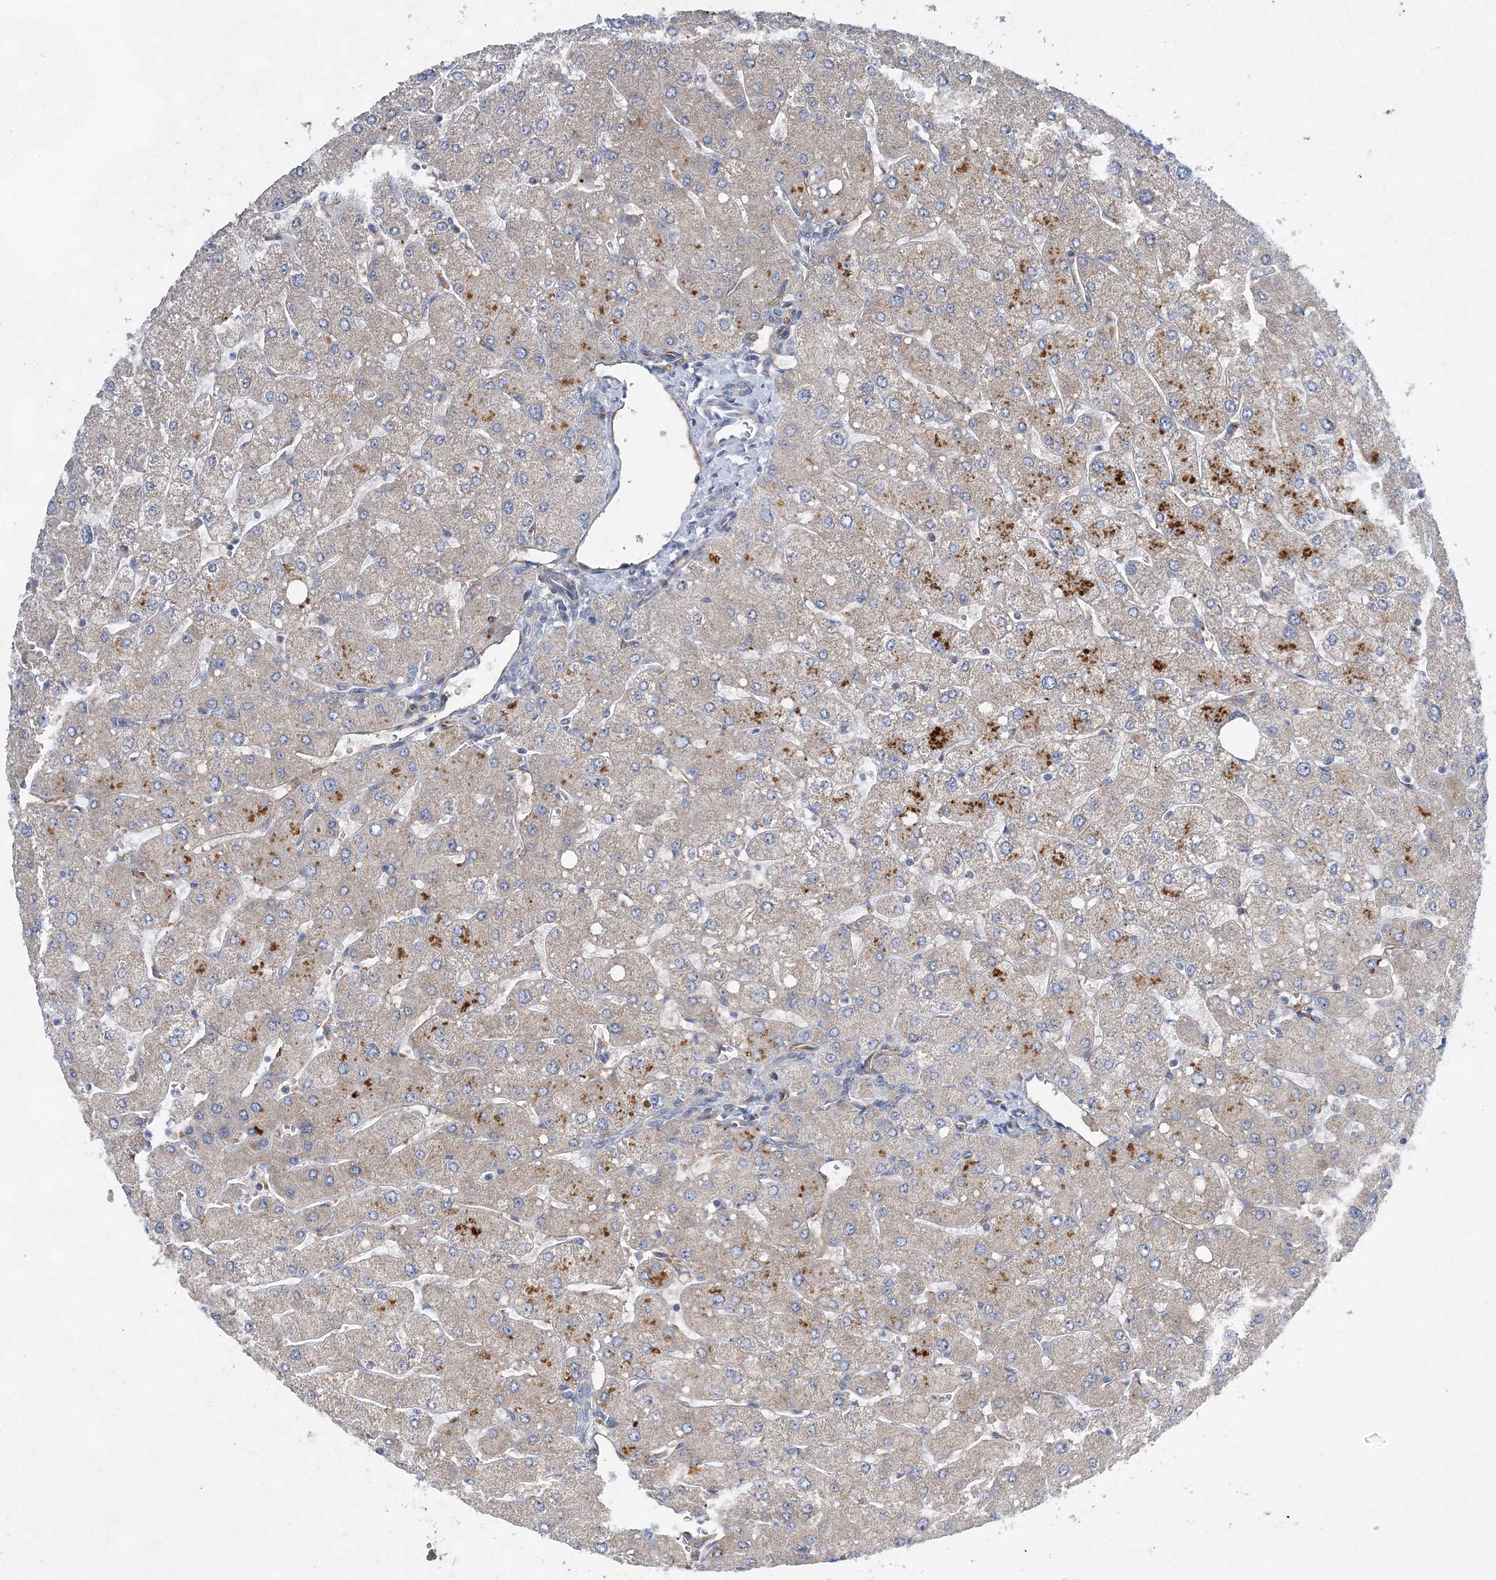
{"staining": {"intensity": "weak", "quantity": "25%-75%", "location": "cytoplasmic/membranous"}, "tissue": "liver", "cell_type": "Cholangiocytes", "image_type": "normal", "snomed": [{"axis": "morphology", "description": "Normal tissue, NOS"}, {"axis": "topography", "description": "Liver"}], "caption": "Protein staining of normal liver reveals weak cytoplasmic/membranous expression in approximately 25%-75% of cholangiocytes. Nuclei are stained in blue.", "gene": "TRAPPC13", "patient": {"sex": "male", "age": 55}}